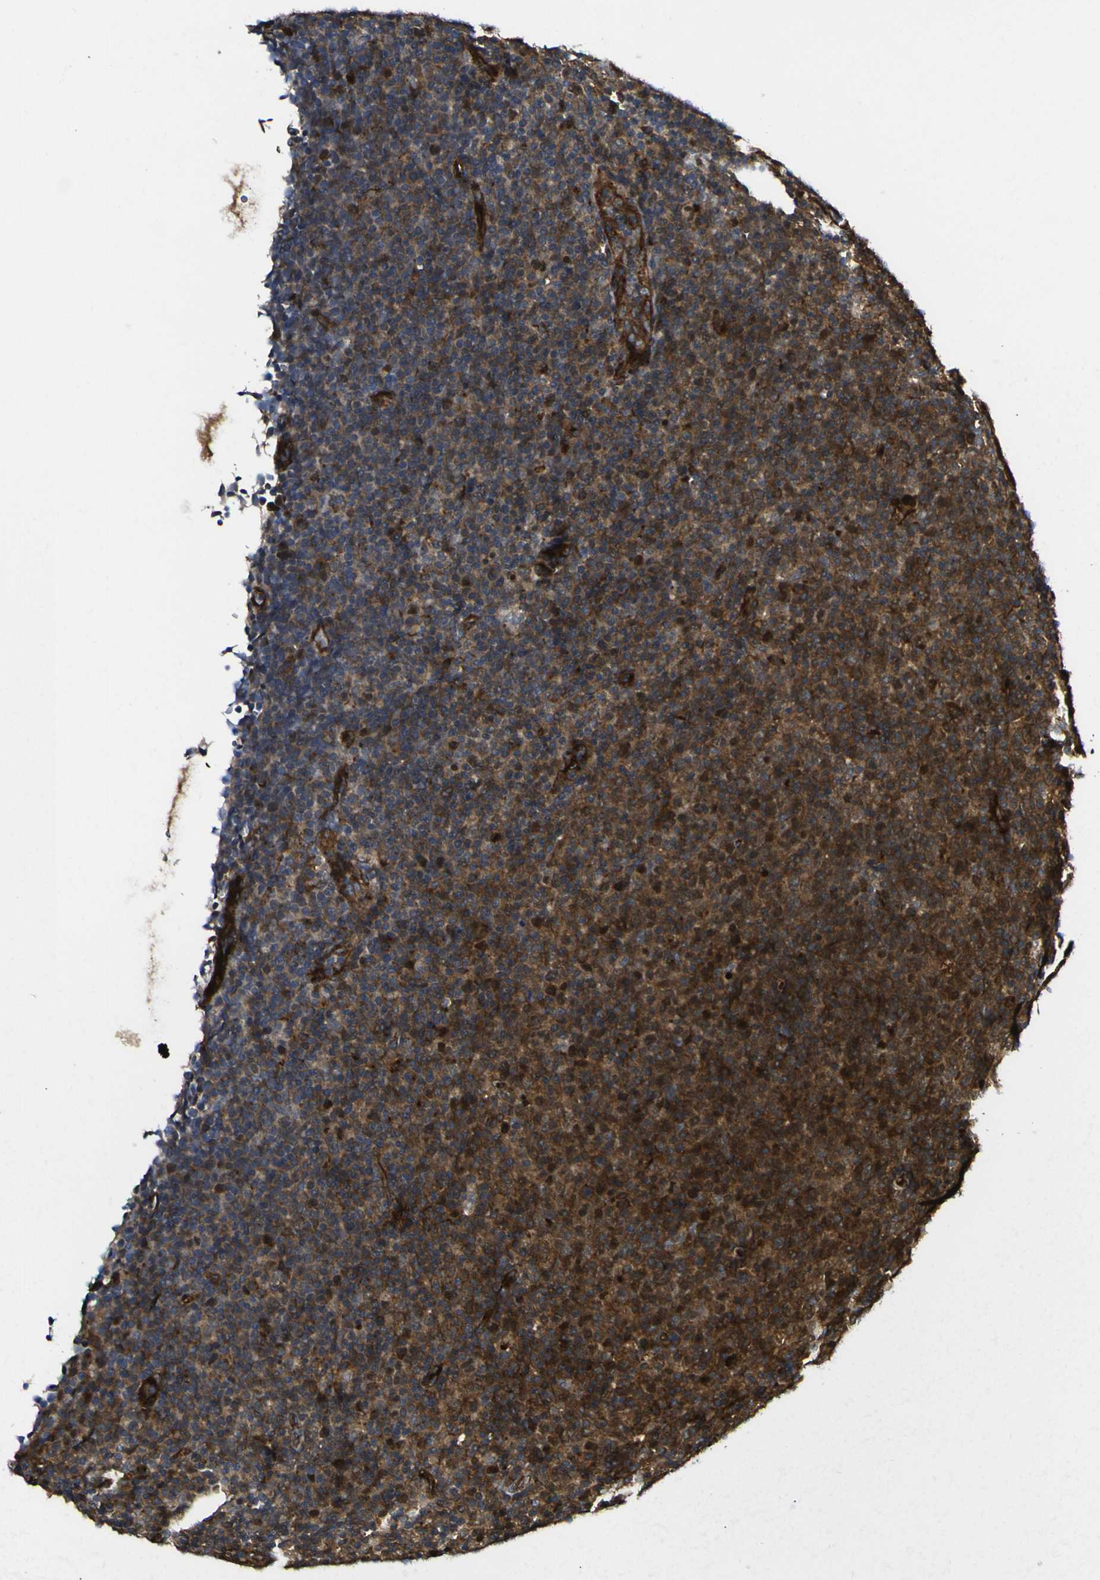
{"staining": {"intensity": "strong", "quantity": ">75%", "location": "cytoplasmic/membranous,nuclear"}, "tissue": "lymphoma", "cell_type": "Tumor cells", "image_type": "cancer", "snomed": [{"axis": "morphology", "description": "Malignant lymphoma, non-Hodgkin's type, Low grade"}, {"axis": "topography", "description": "Lymph node"}], "caption": "A high-resolution histopathology image shows IHC staining of low-grade malignant lymphoma, non-Hodgkin's type, which displays strong cytoplasmic/membranous and nuclear positivity in approximately >75% of tumor cells.", "gene": "ECE1", "patient": {"sex": "male", "age": 70}}